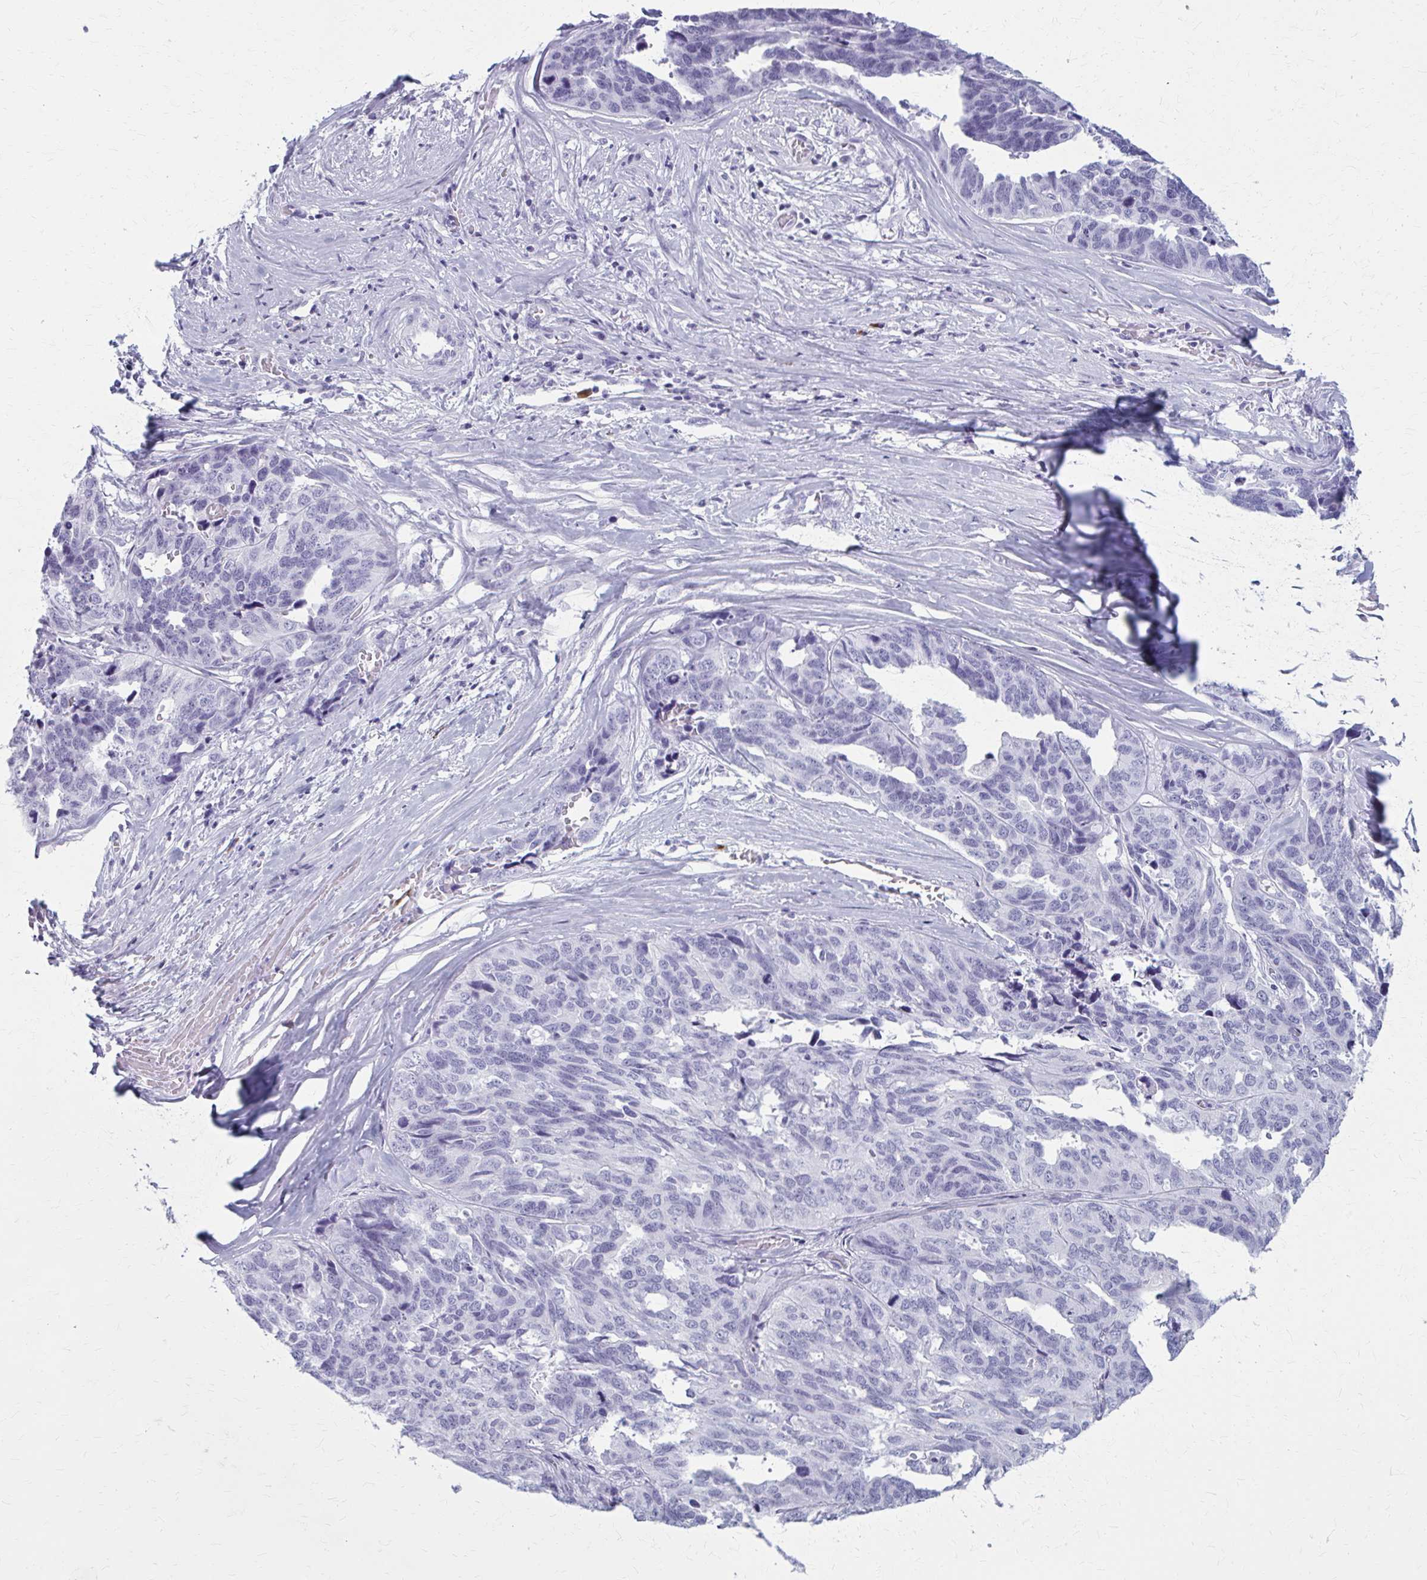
{"staining": {"intensity": "negative", "quantity": "none", "location": "none"}, "tissue": "ovarian cancer", "cell_type": "Tumor cells", "image_type": "cancer", "snomed": [{"axis": "morphology", "description": "Cystadenocarcinoma, serous, NOS"}, {"axis": "topography", "description": "Ovary"}], "caption": "High power microscopy photomicrograph of an immunohistochemistry image of ovarian serous cystadenocarcinoma, revealing no significant positivity in tumor cells.", "gene": "ZDHHC7", "patient": {"sex": "female", "age": 64}}